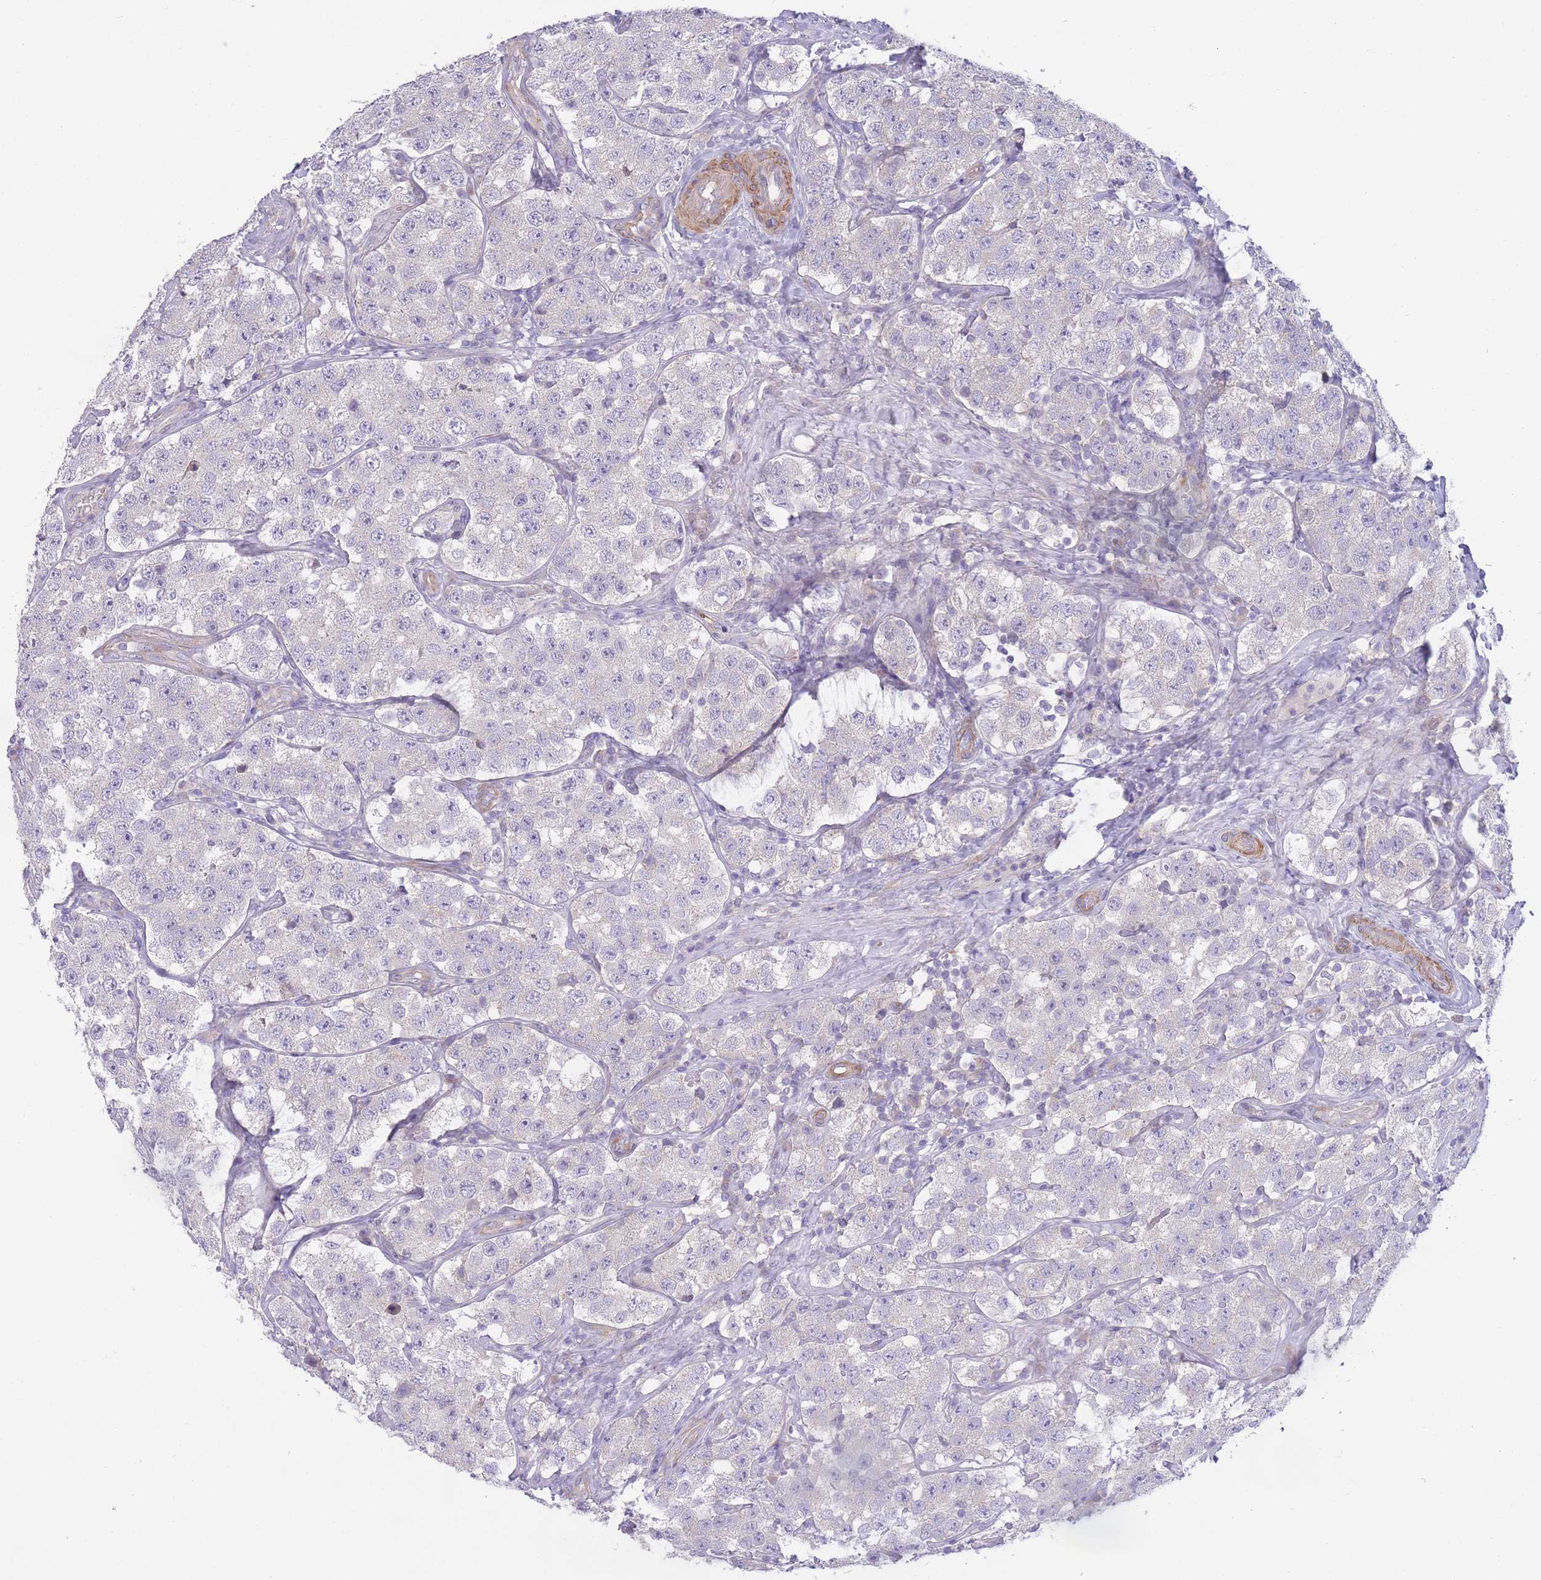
{"staining": {"intensity": "negative", "quantity": "none", "location": "none"}, "tissue": "testis cancer", "cell_type": "Tumor cells", "image_type": "cancer", "snomed": [{"axis": "morphology", "description": "Seminoma, NOS"}, {"axis": "topography", "description": "Testis"}], "caption": "This is an immunohistochemistry (IHC) photomicrograph of human testis cancer. There is no staining in tumor cells.", "gene": "PNPLA5", "patient": {"sex": "male", "age": 34}}